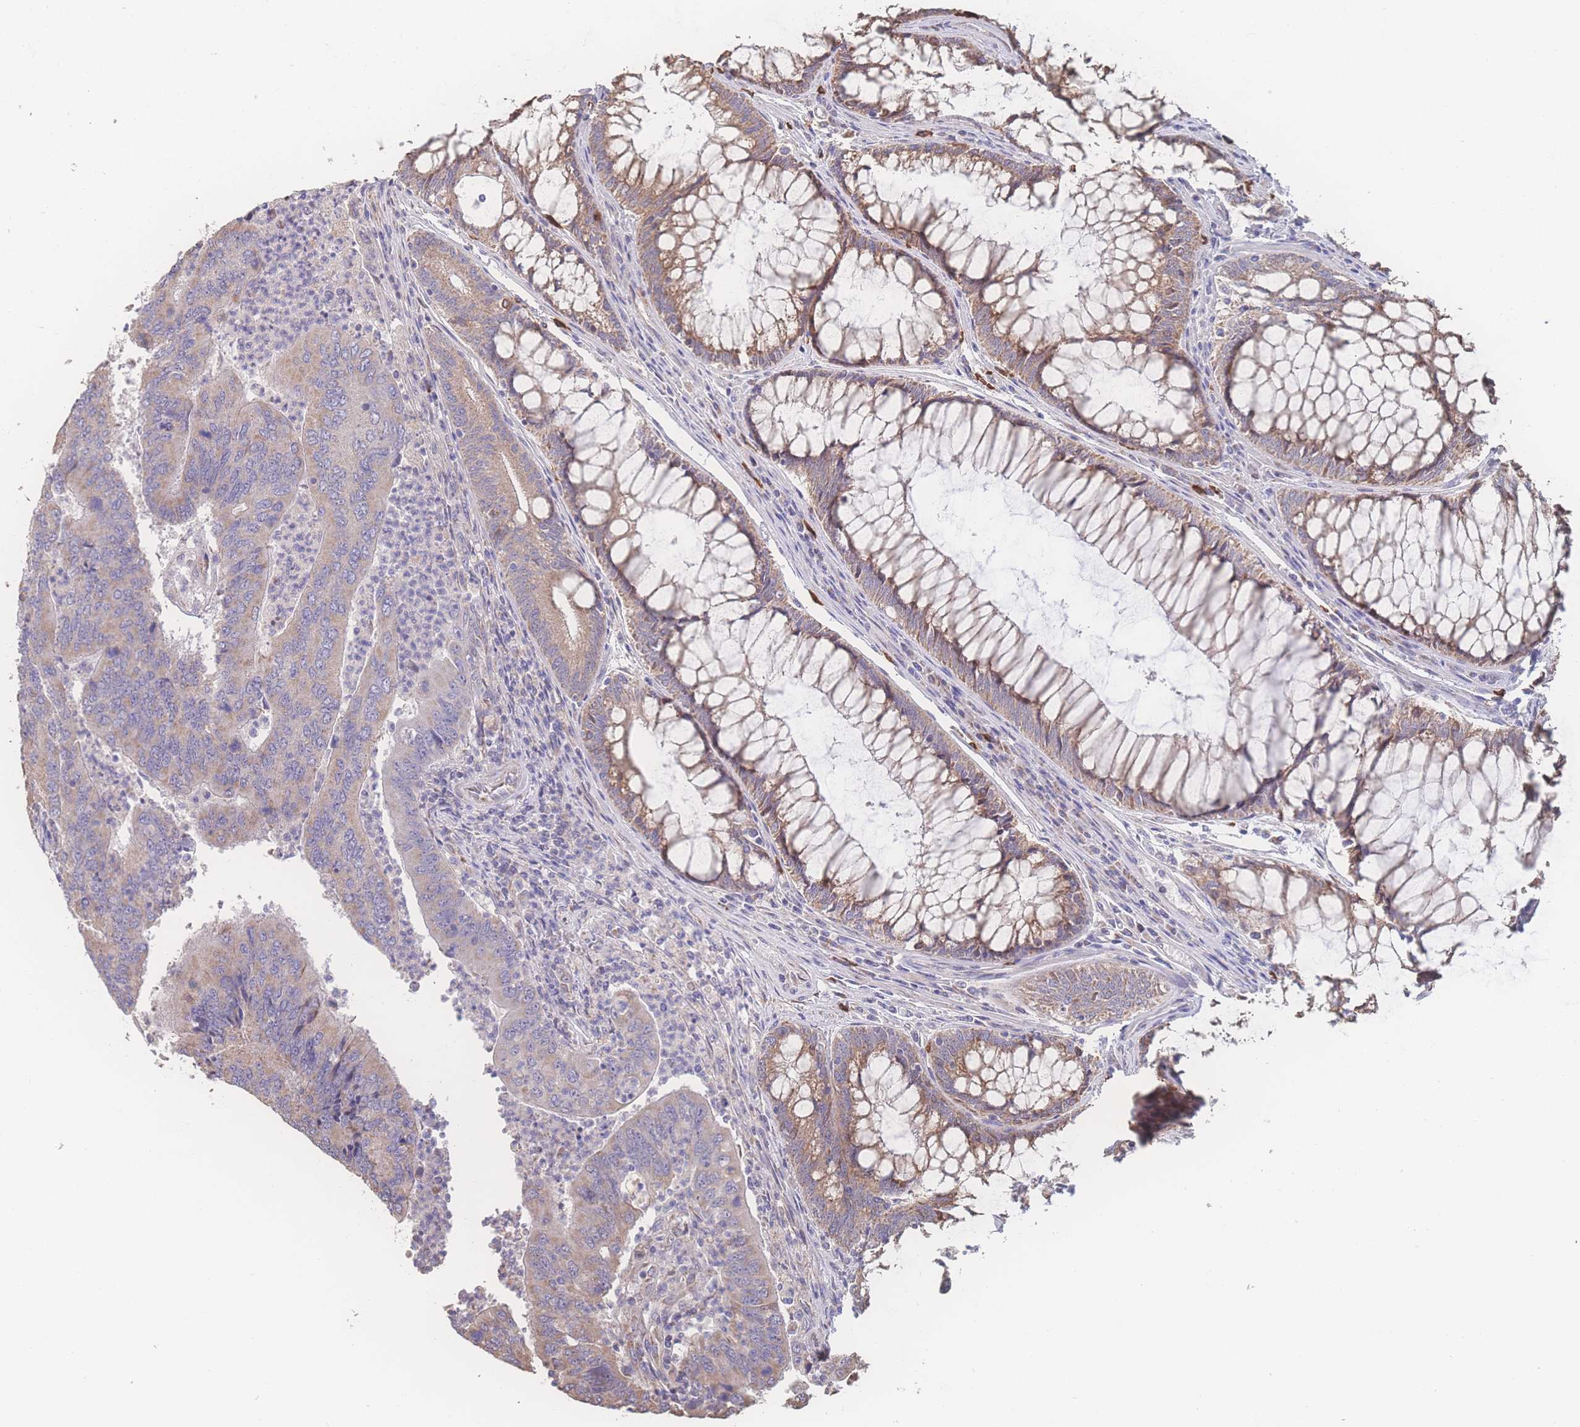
{"staining": {"intensity": "weak", "quantity": "25%-75%", "location": "cytoplasmic/membranous"}, "tissue": "colorectal cancer", "cell_type": "Tumor cells", "image_type": "cancer", "snomed": [{"axis": "morphology", "description": "Adenocarcinoma, NOS"}, {"axis": "topography", "description": "Colon"}], "caption": "Colorectal adenocarcinoma tissue reveals weak cytoplasmic/membranous positivity in approximately 25%-75% of tumor cells, visualized by immunohistochemistry.", "gene": "SGSM3", "patient": {"sex": "female", "age": 67}}